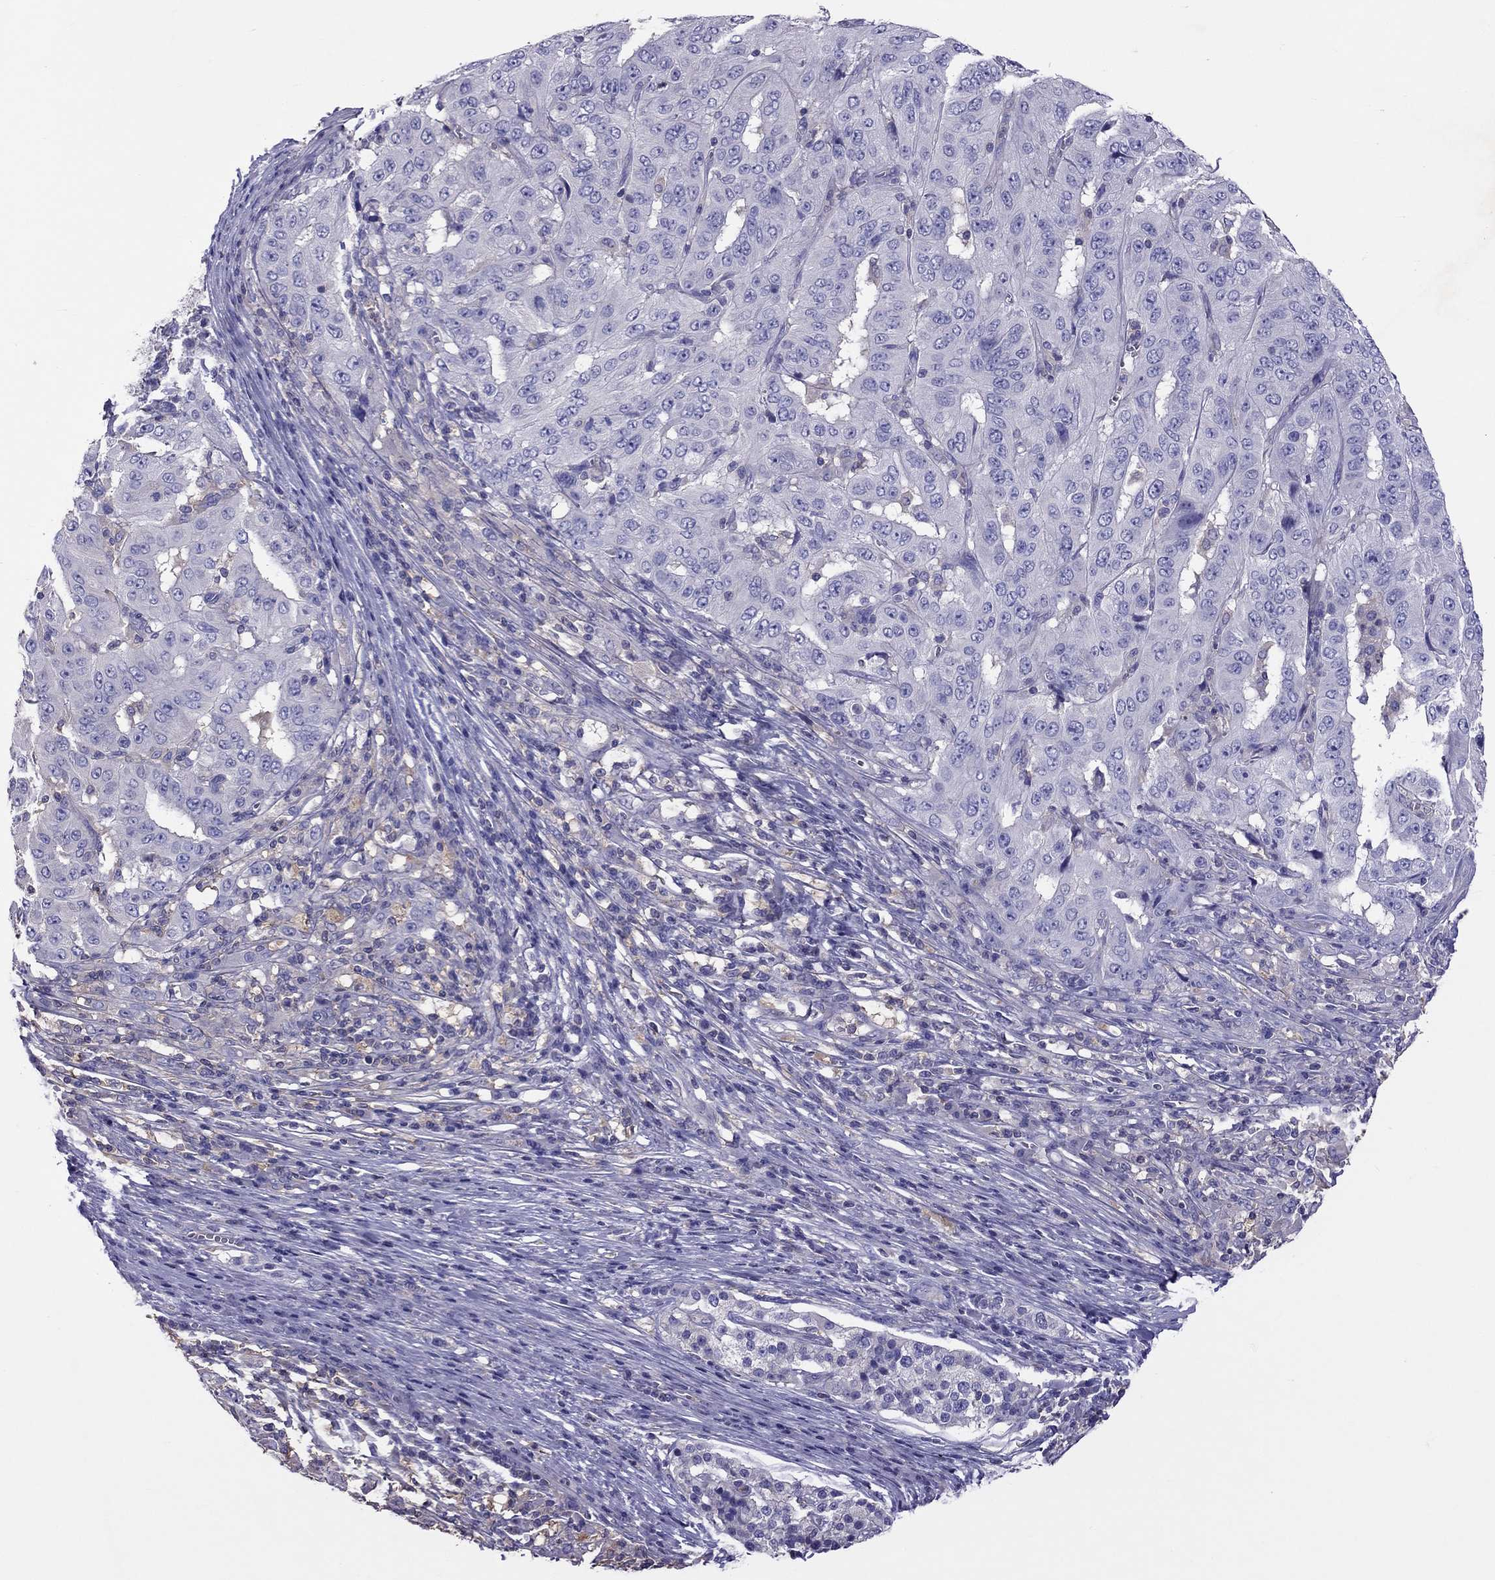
{"staining": {"intensity": "negative", "quantity": "none", "location": "none"}, "tissue": "pancreatic cancer", "cell_type": "Tumor cells", "image_type": "cancer", "snomed": [{"axis": "morphology", "description": "Adenocarcinoma, NOS"}, {"axis": "topography", "description": "Pancreas"}], "caption": "Immunohistochemical staining of human pancreatic cancer (adenocarcinoma) reveals no significant expression in tumor cells.", "gene": "TEX22", "patient": {"sex": "male", "age": 63}}